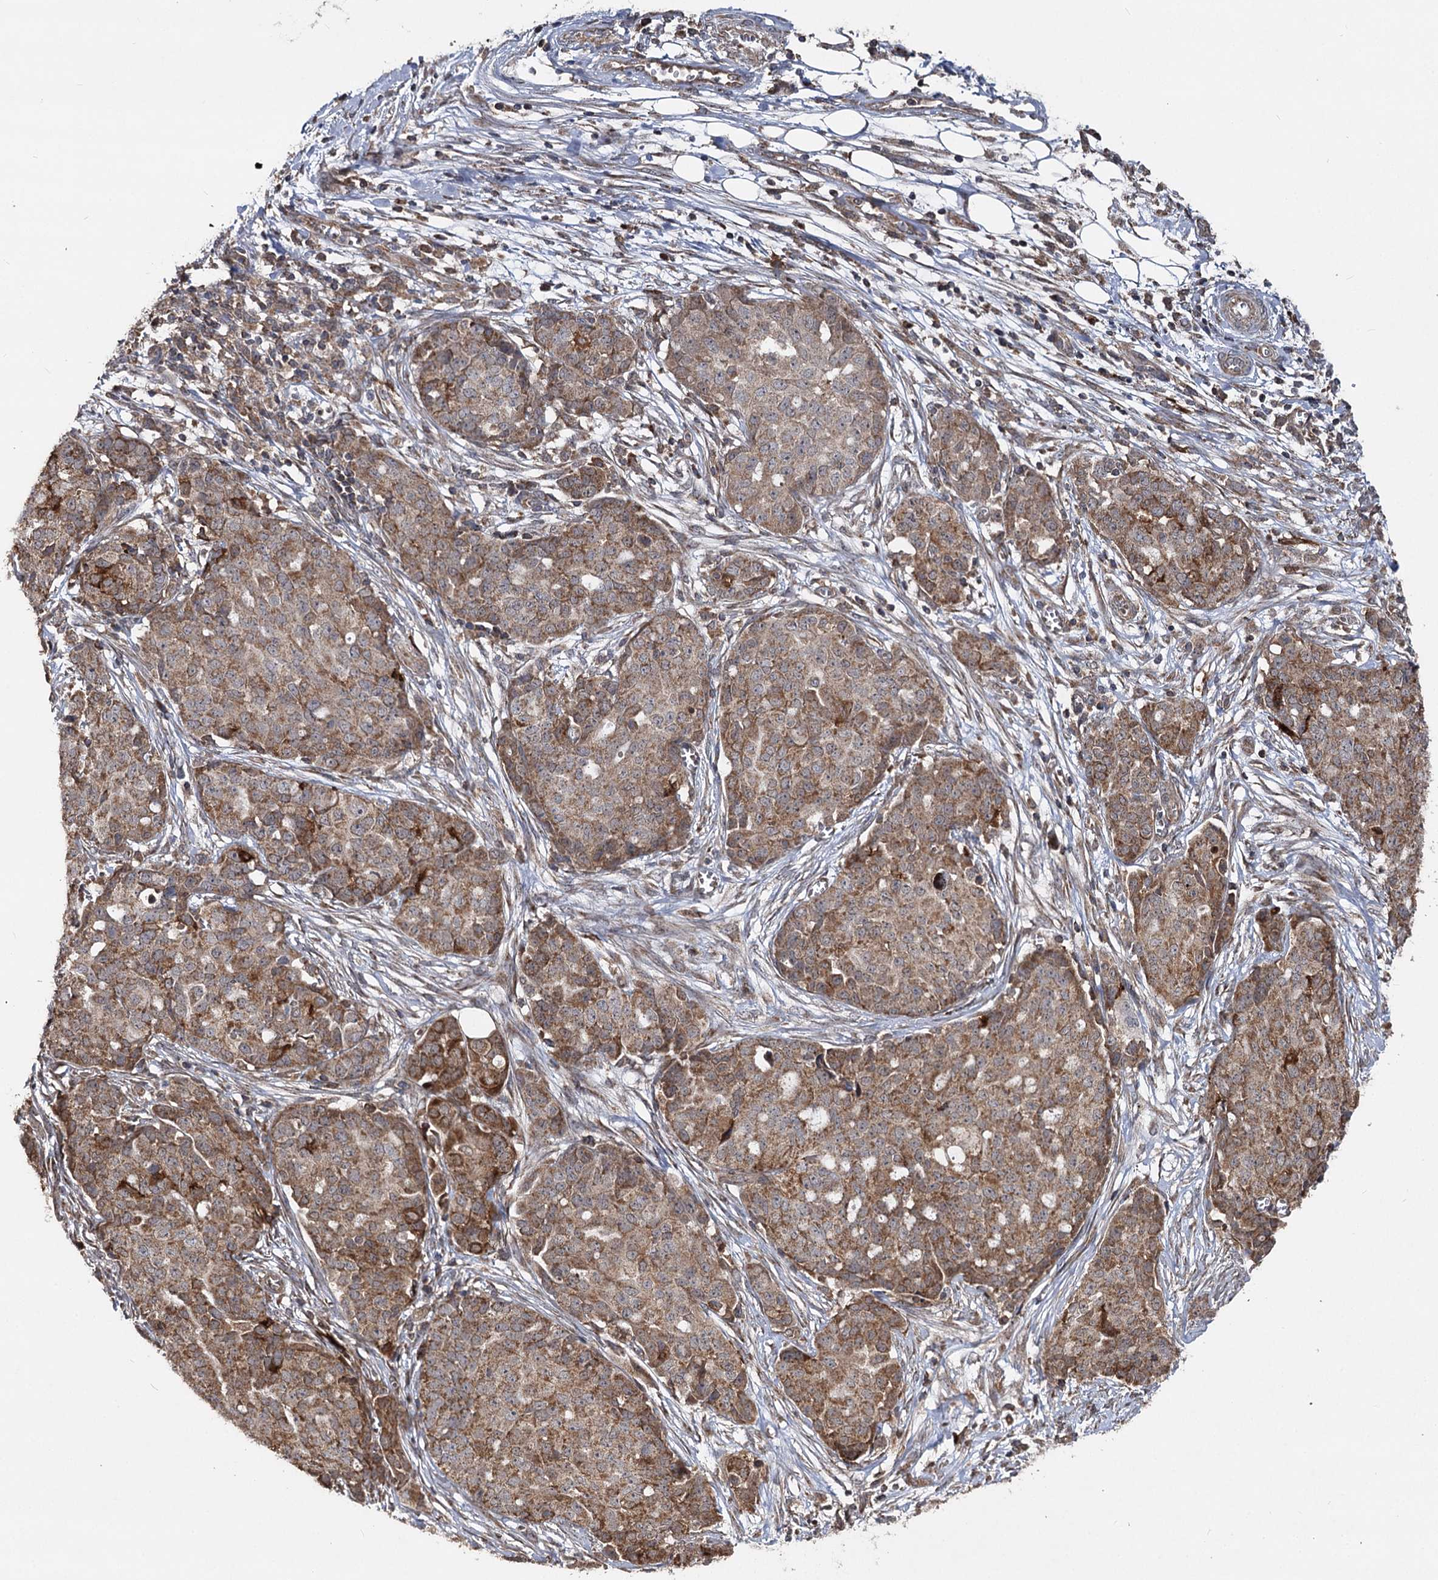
{"staining": {"intensity": "moderate", "quantity": ">75%", "location": "cytoplasmic/membranous"}, "tissue": "ovarian cancer", "cell_type": "Tumor cells", "image_type": "cancer", "snomed": [{"axis": "morphology", "description": "Cystadenocarcinoma, serous, NOS"}, {"axis": "topography", "description": "Soft tissue"}, {"axis": "topography", "description": "Ovary"}], "caption": "Ovarian cancer (serous cystadenocarcinoma) stained with DAB (3,3'-diaminobenzidine) IHC shows medium levels of moderate cytoplasmic/membranous expression in about >75% of tumor cells. The protein is stained brown, and the nuclei are stained in blue (DAB IHC with brightfield microscopy, high magnification).", "gene": "MINDY3", "patient": {"sex": "female", "age": 57}}